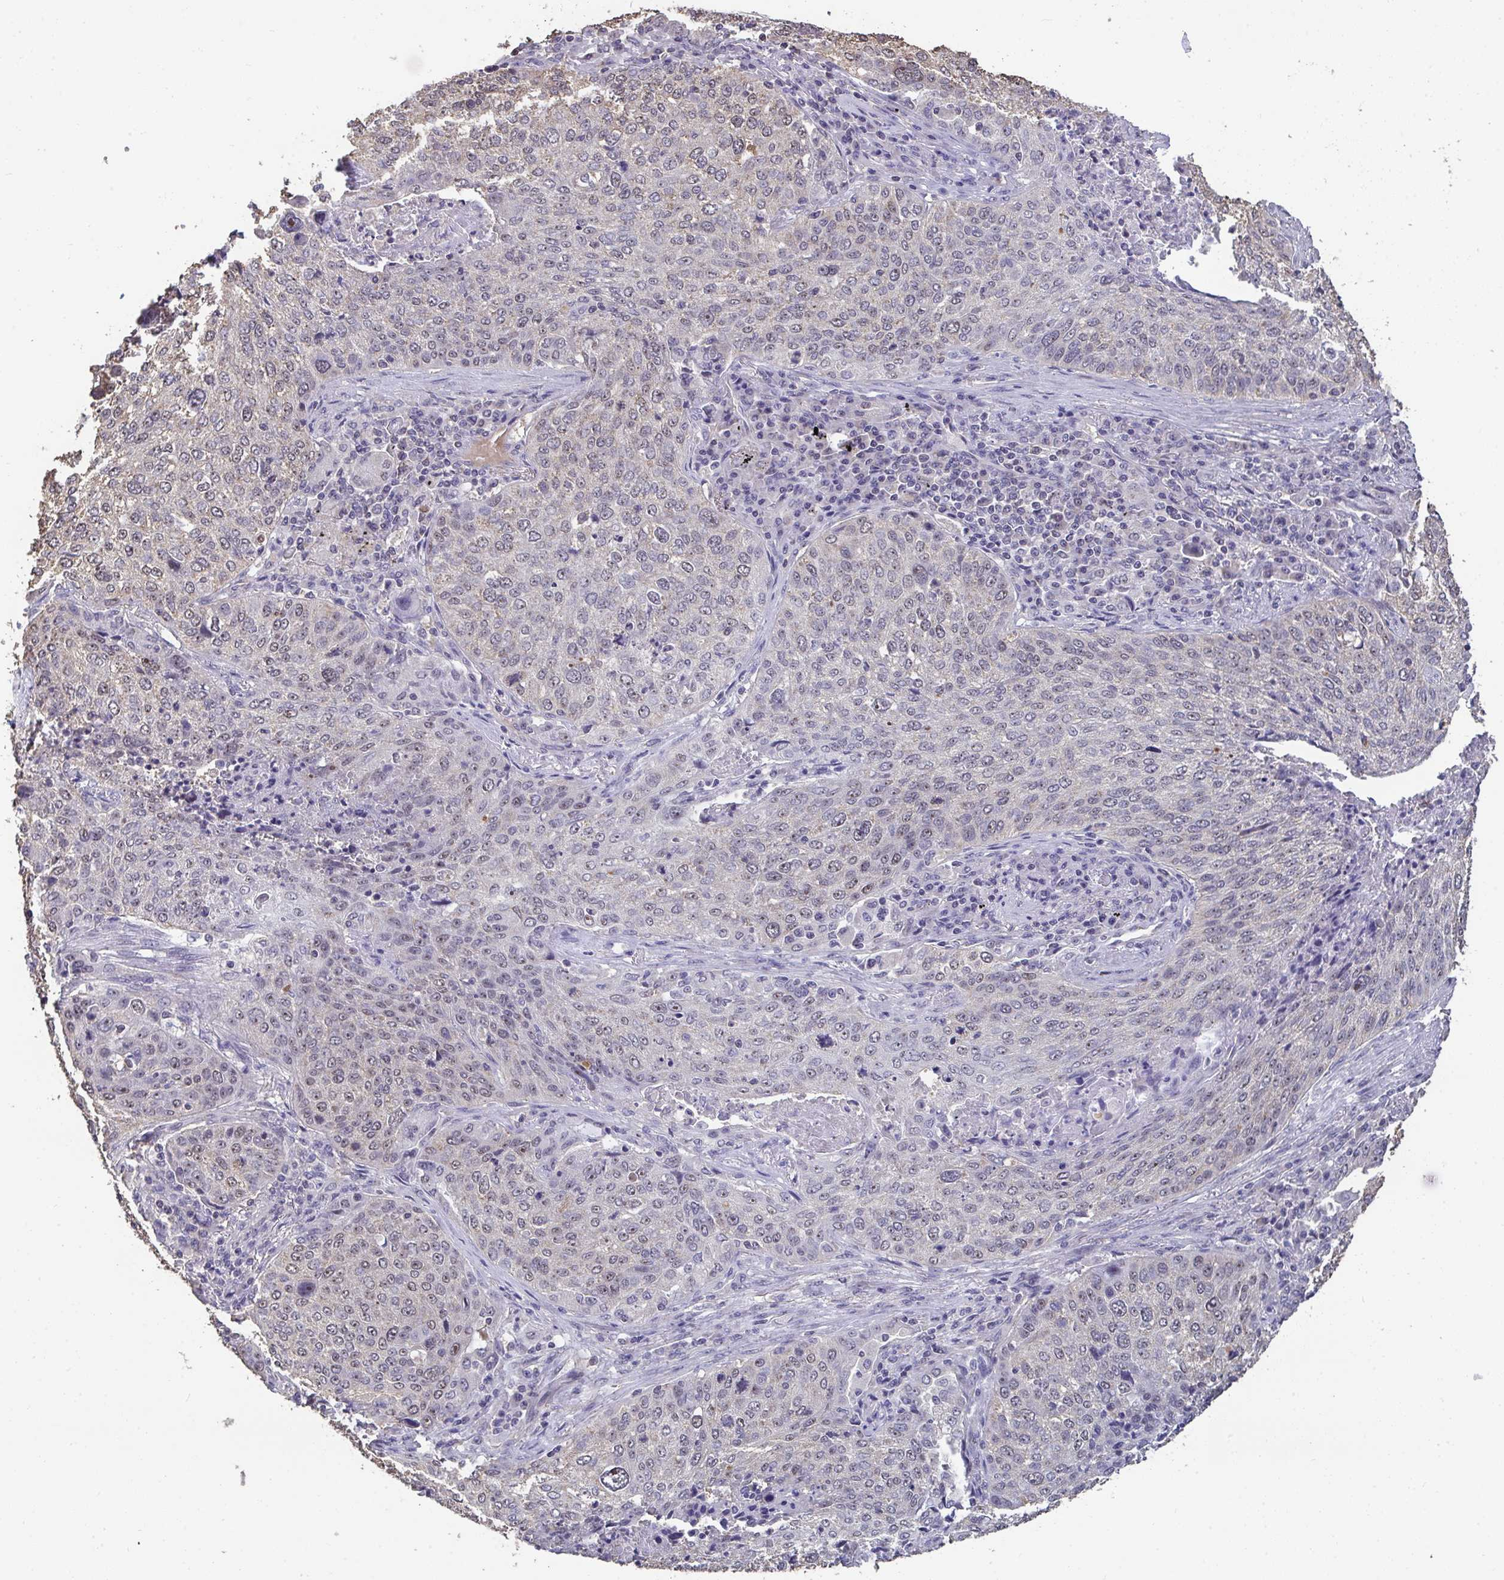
{"staining": {"intensity": "weak", "quantity": "25%-75%", "location": "nuclear"}, "tissue": "lung cancer", "cell_type": "Tumor cells", "image_type": "cancer", "snomed": [{"axis": "morphology", "description": "Squamous cell carcinoma, NOS"}, {"axis": "topography", "description": "Lung"}], "caption": "DAB immunohistochemical staining of squamous cell carcinoma (lung) shows weak nuclear protein positivity in about 25%-75% of tumor cells. (brown staining indicates protein expression, while blue staining denotes nuclei).", "gene": "SENP3", "patient": {"sex": "male", "age": 63}}